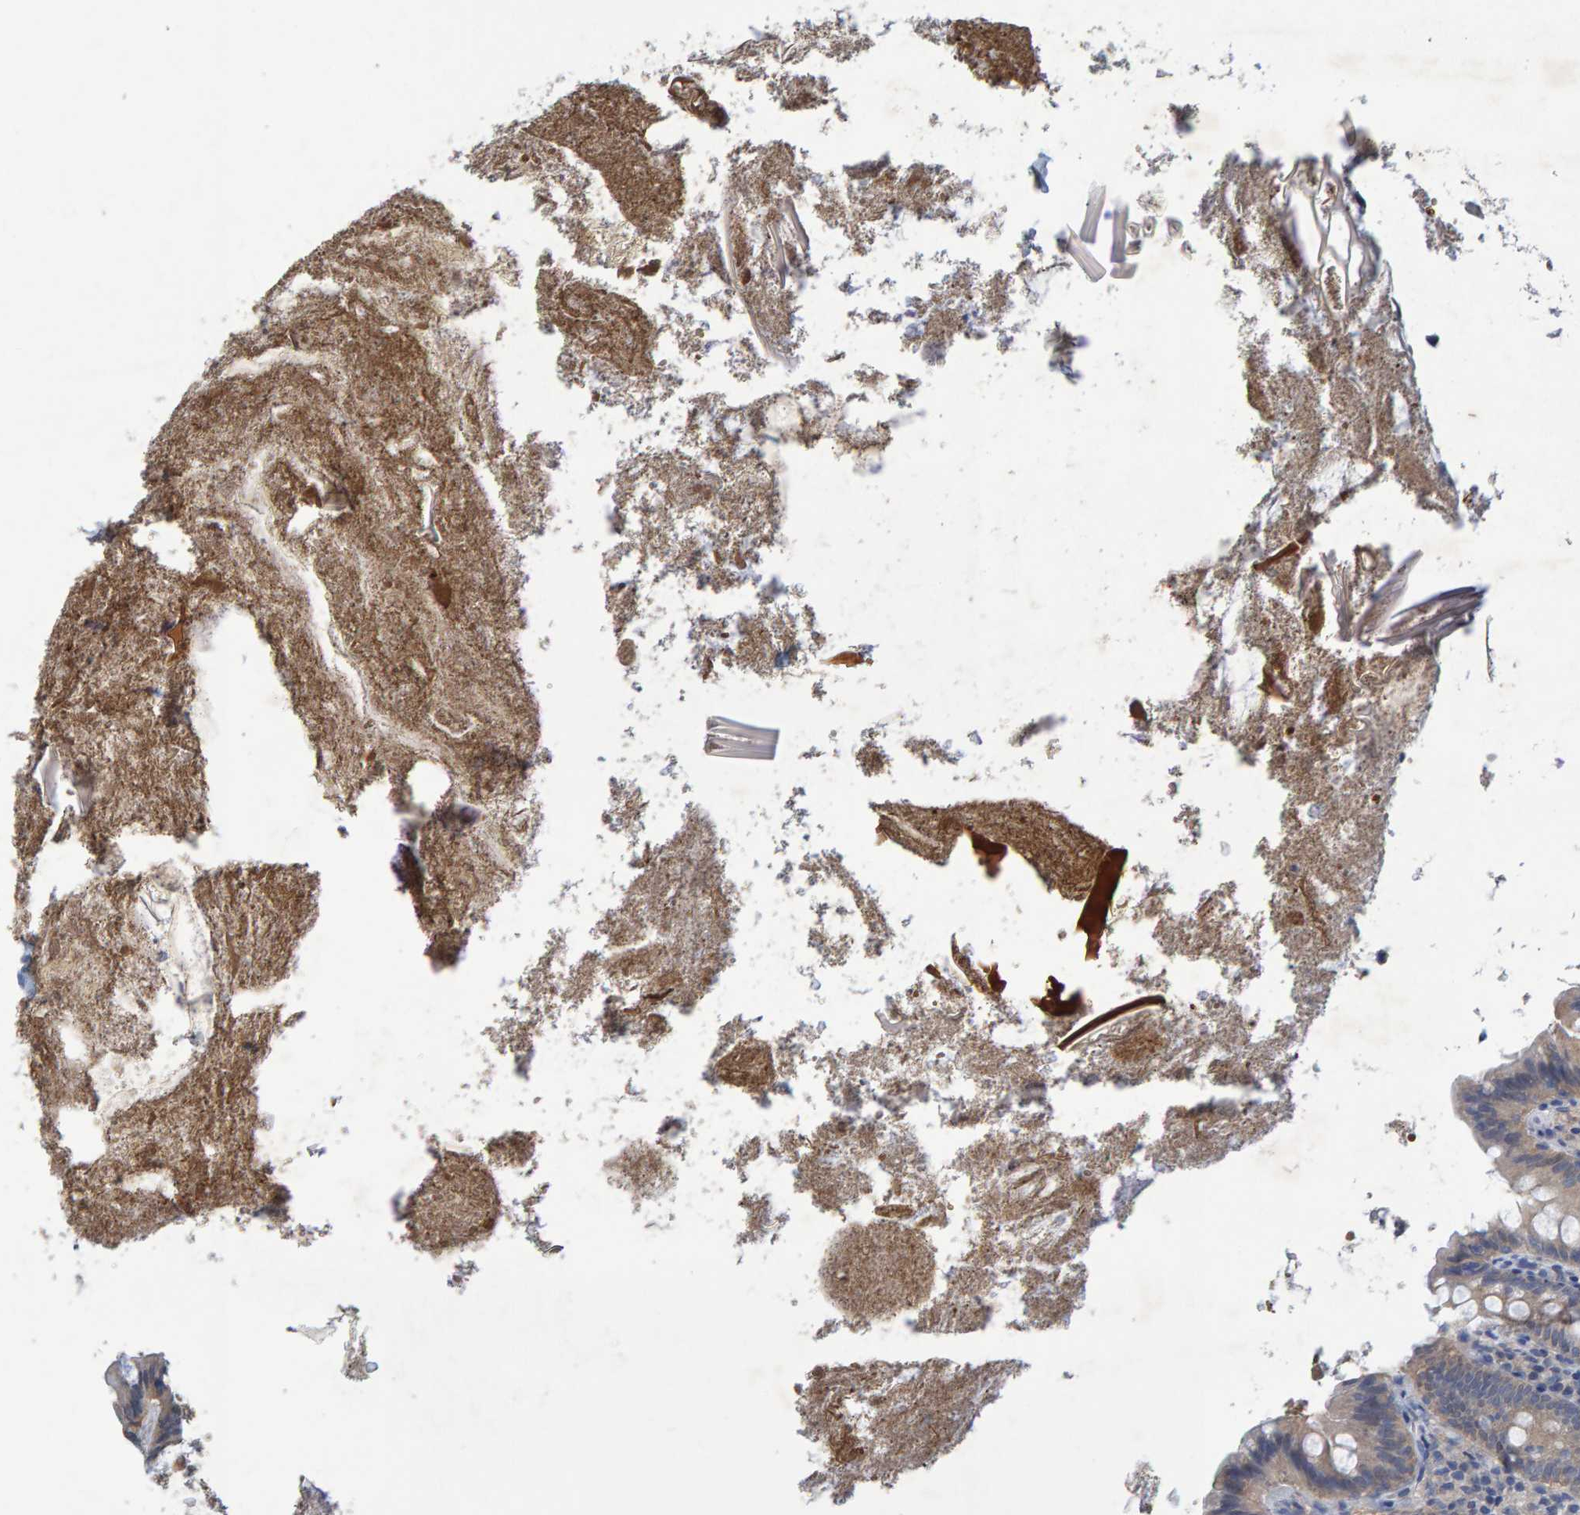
{"staining": {"intensity": "weak", "quantity": "<25%", "location": "cytoplasmic/membranous"}, "tissue": "appendix", "cell_type": "Glandular cells", "image_type": "normal", "snomed": [{"axis": "morphology", "description": "Normal tissue, NOS"}, {"axis": "topography", "description": "Appendix"}], "caption": "Image shows no protein staining in glandular cells of benign appendix.", "gene": "ALAD", "patient": {"sex": "male", "age": 52}}